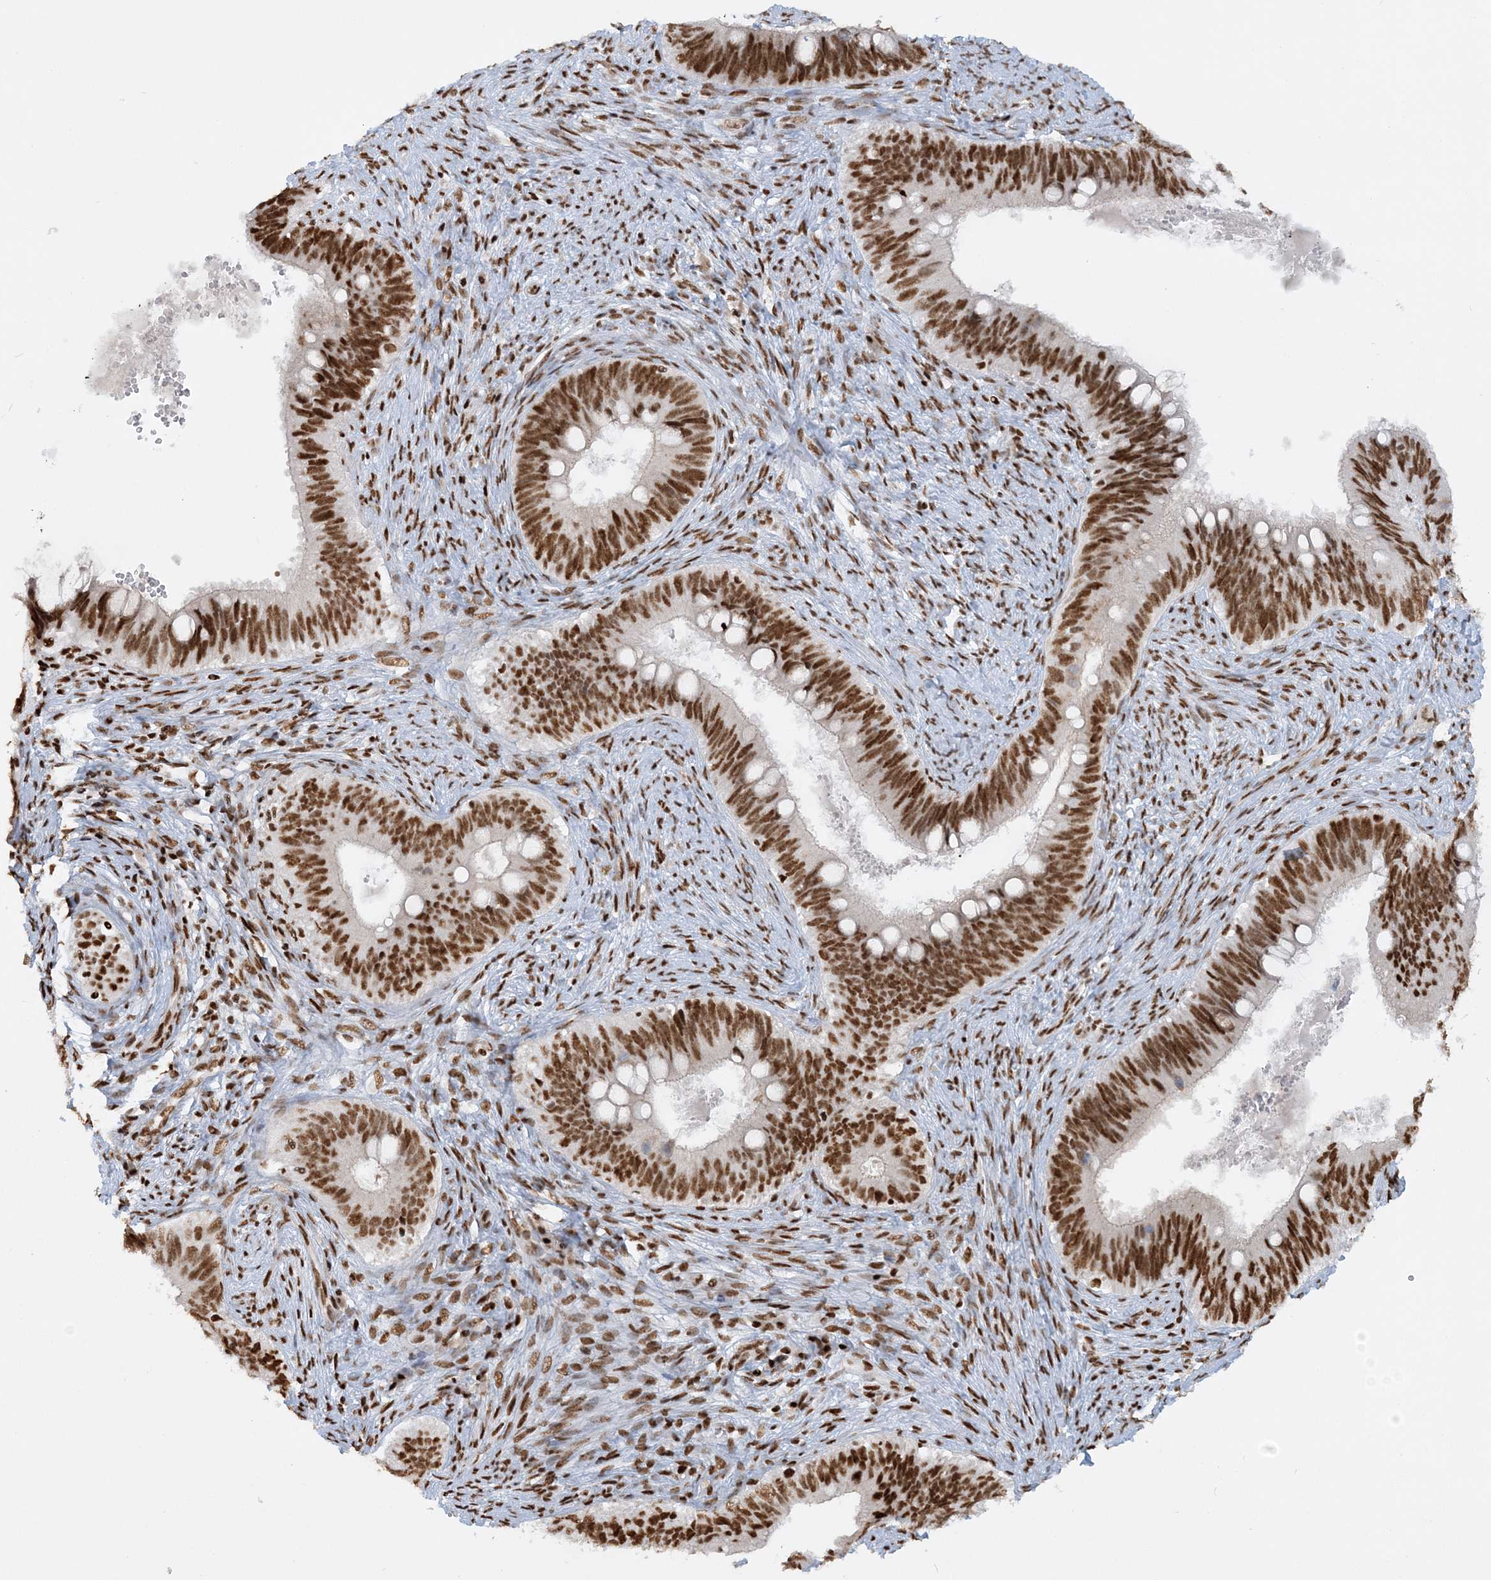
{"staining": {"intensity": "strong", "quantity": ">75%", "location": "nuclear"}, "tissue": "cervical cancer", "cell_type": "Tumor cells", "image_type": "cancer", "snomed": [{"axis": "morphology", "description": "Adenocarcinoma, NOS"}, {"axis": "topography", "description": "Cervix"}], "caption": "Protein staining shows strong nuclear positivity in about >75% of tumor cells in adenocarcinoma (cervical).", "gene": "DELE1", "patient": {"sex": "female", "age": 42}}